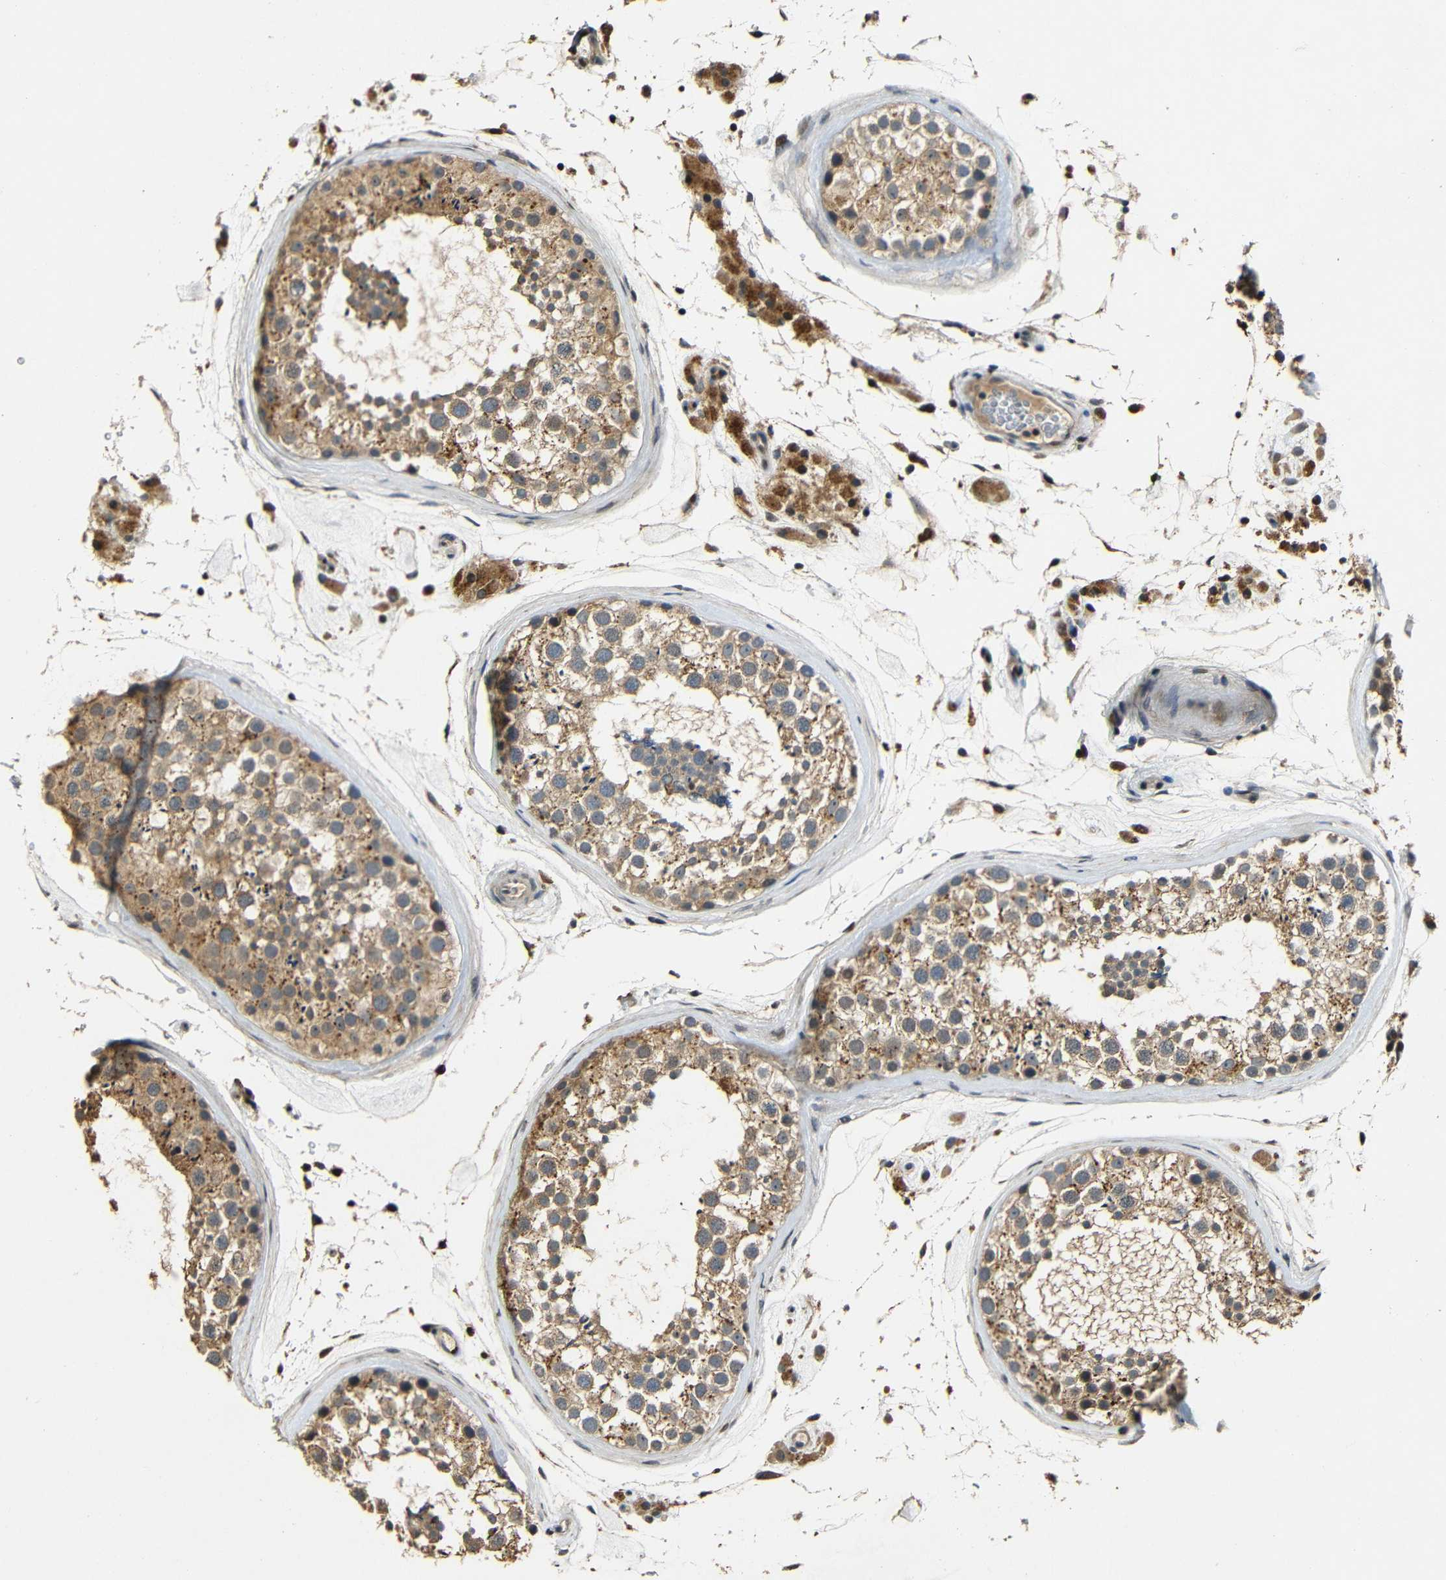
{"staining": {"intensity": "moderate", "quantity": ">75%", "location": "cytoplasmic/membranous"}, "tissue": "testis", "cell_type": "Cells in seminiferous ducts", "image_type": "normal", "snomed": [{"axis": "morphology", "description": "Normal tissue, NOS"}, {"axis": "topography", "description": "Testis"}], "caption": "DAB immunohistochemical staining of normal human testis displays moderate cytoplasmic/membranous protein staining in about >75% of cells in seminiferous ducts. Immunohistochemistry stains the protein of interest in brown and the nuclei are stained blue.", "gene": "KAZALD1", "patient": {"sex": "male", "age": 46}}